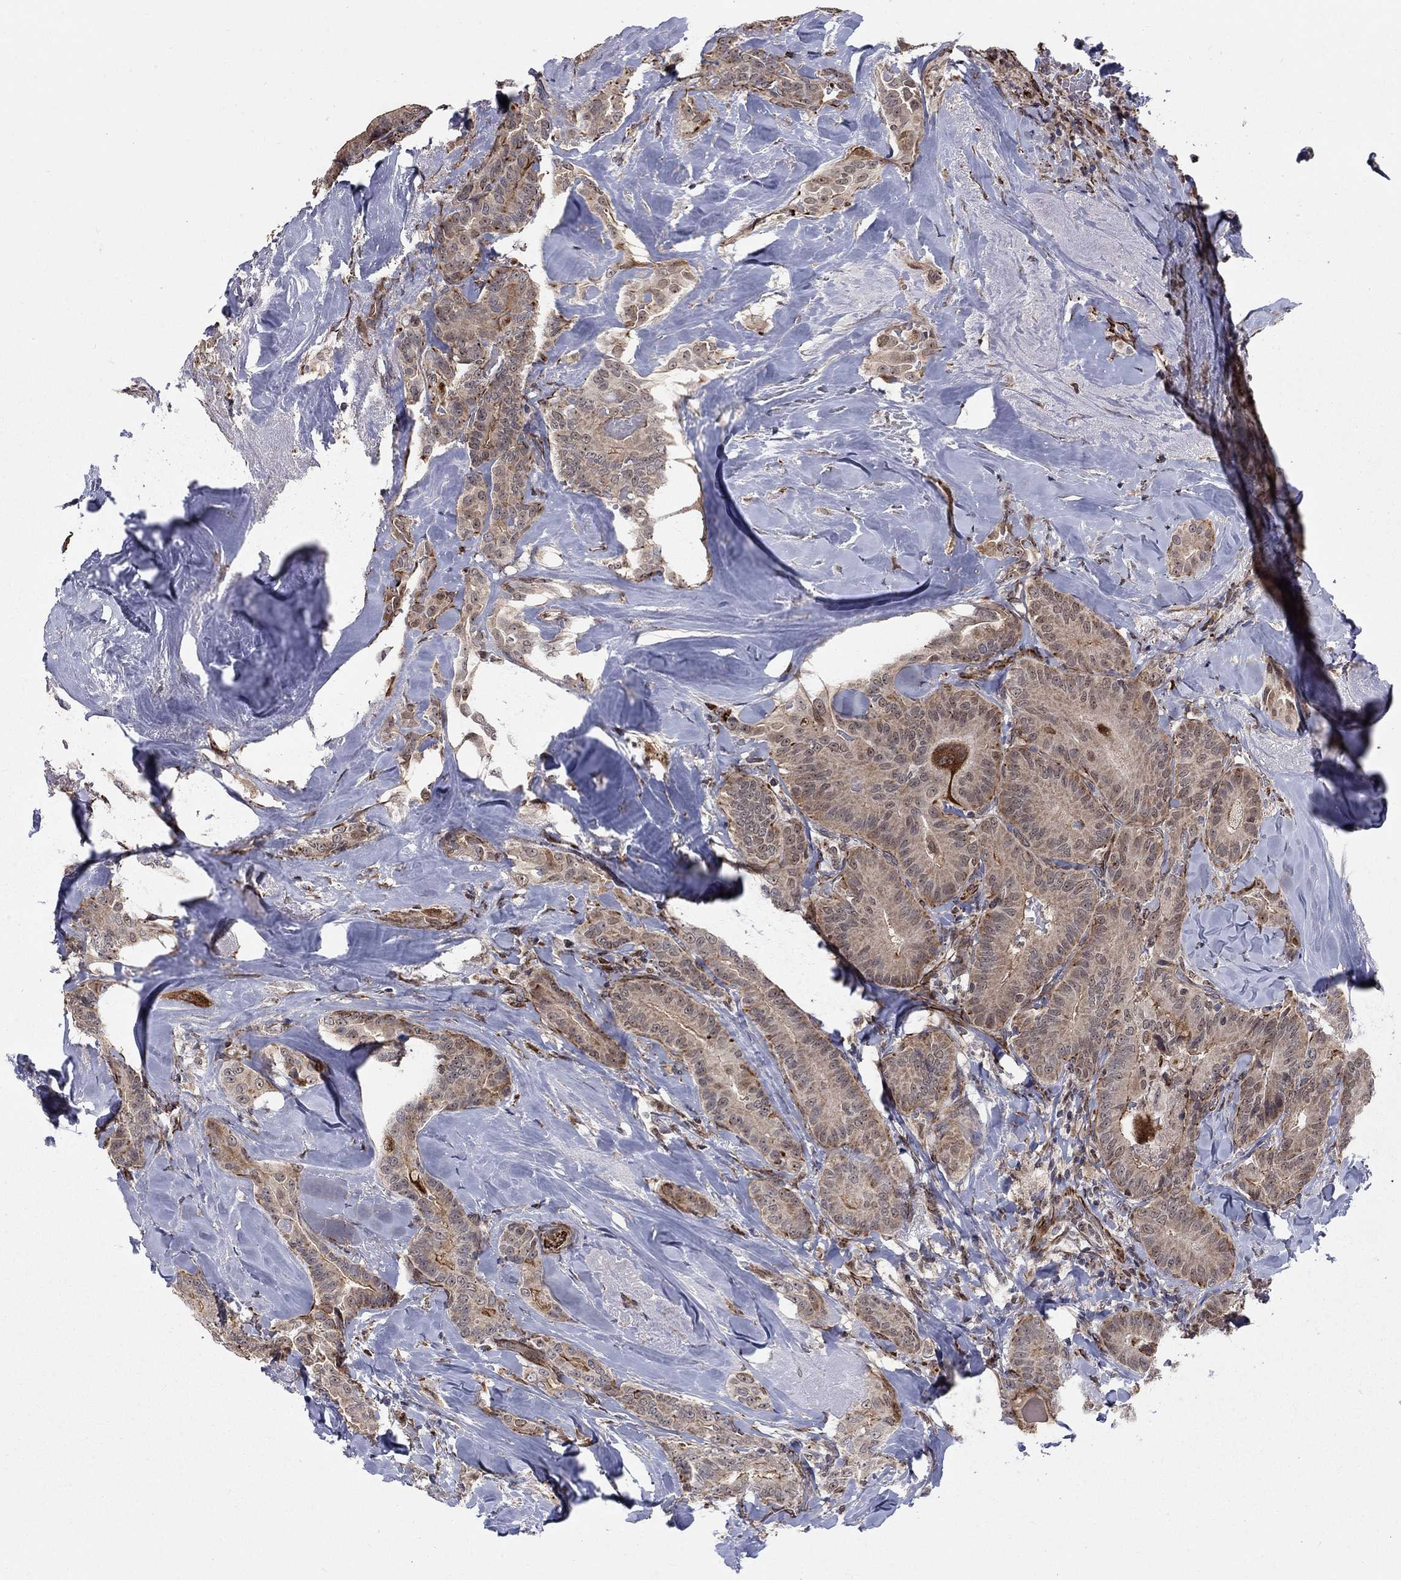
{"staining": {"intensity": "moderate", "quantity": "25%-75%", "location": "cytoplasmic/membranous"}, "tissue": "thyroid cancer", "cell_type": "Tumor cells", "image_type": "cancer", "snomed": [{"axis": "morphology", "description": "Papillary adenocarcinoma, NOS"}, {"axis": "topography", "description": "Thyroid gland"}], "caption": "A micrograph of human papillary adenocarcinoma (thyroid) stained for a protein demonstrates moderate cytoplasmic/membranous brown staining in tumor cells.", "gene": "MSRA", "patient": {"sex": "male", "age": 61}}